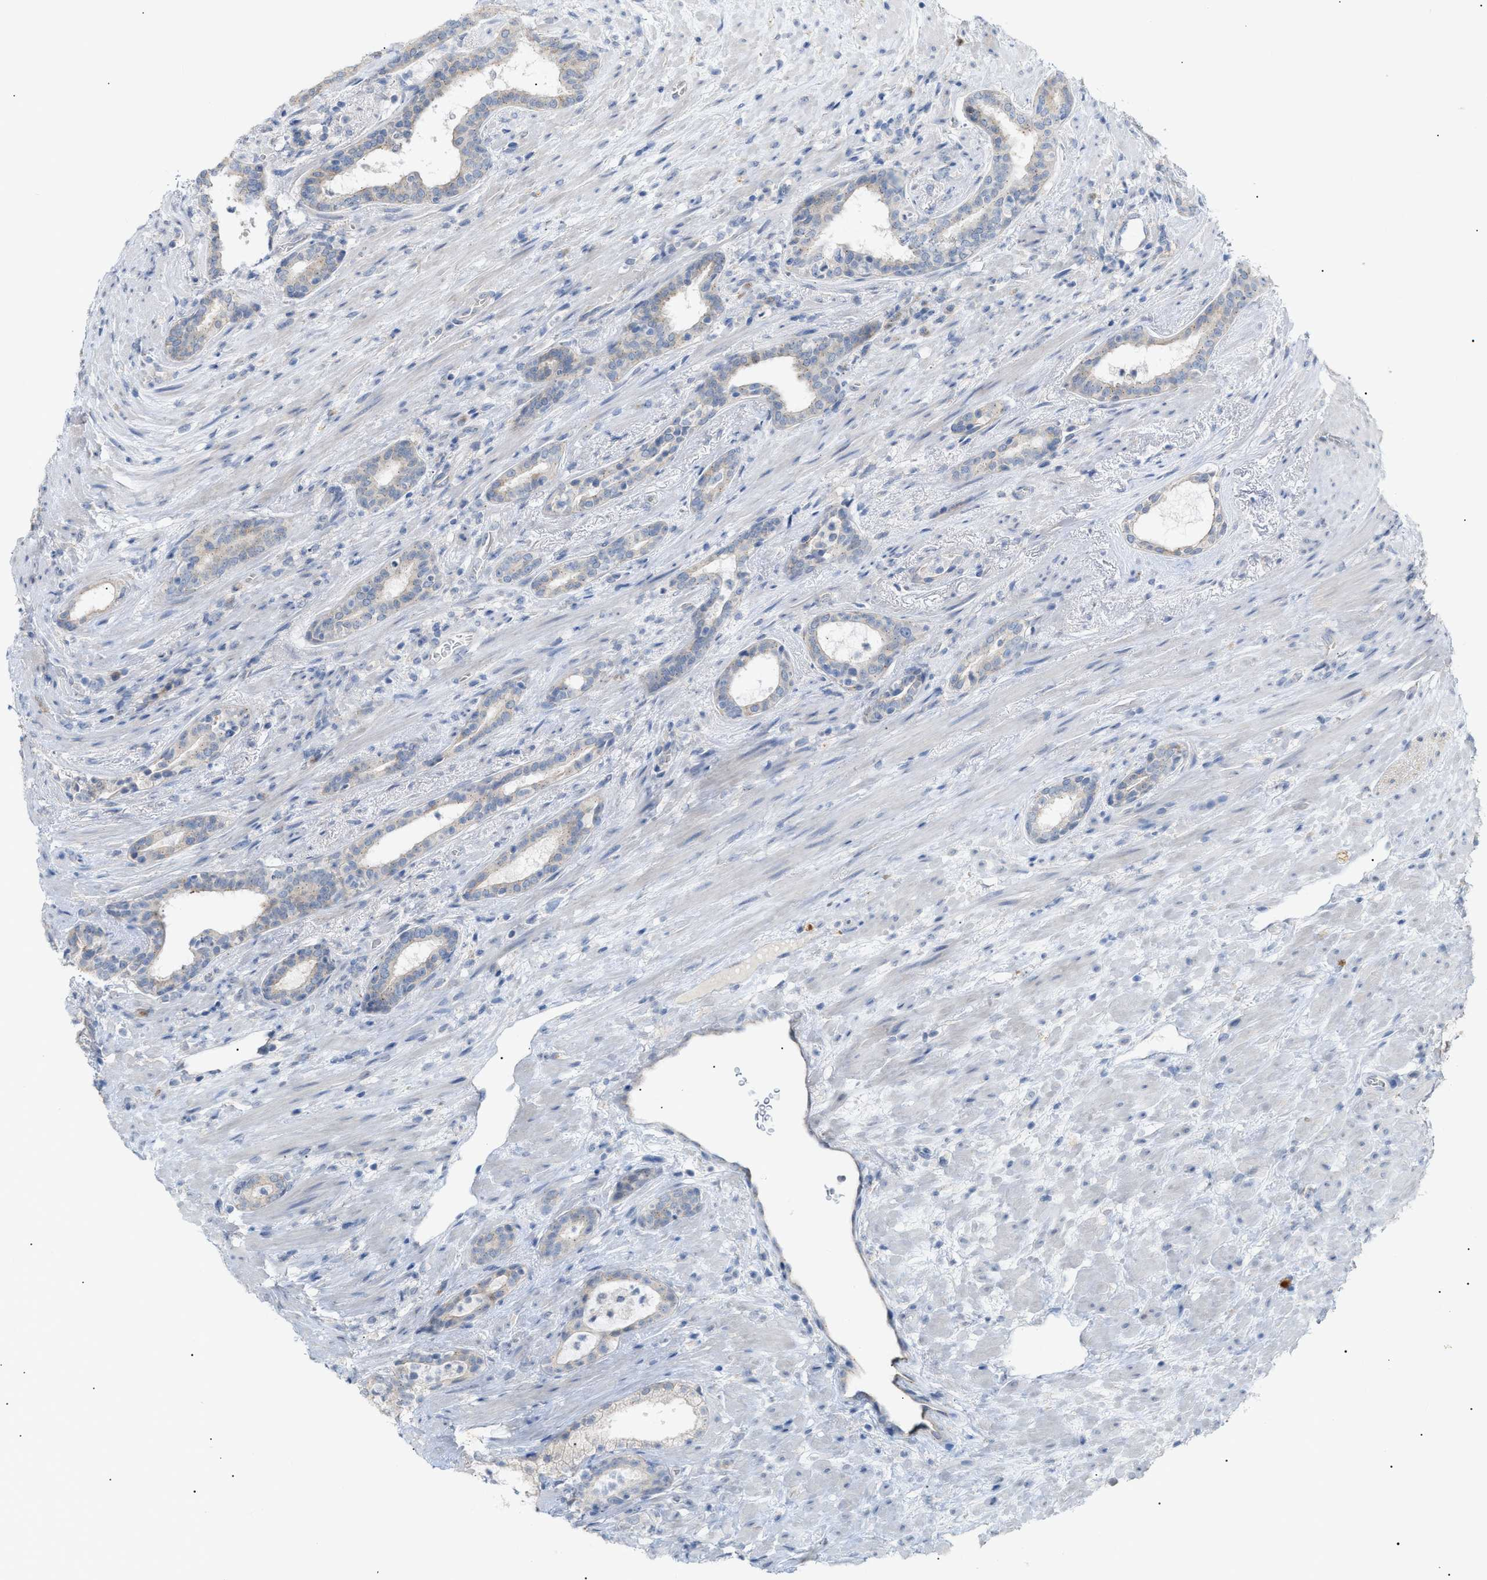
{"staining": {"intensity": "negative", "quantity": "none", "location": "none"}, "tissue": "prostate cancer", "cell_type": "Tumor cells", "image_type": "cancer", "snomed": [{"axis": "morphology", "description": "Adenocarcinoma, High grade"}, {"axis": "topography", "description": "Prostate"}], "caption": "DAB immunohistochemical staining of human prostate high-grade adenocarcinoma shows no significant expression in tumor cells.", "gene": "SLC25A31", "patient": {"sex": "male", "age": 71}}